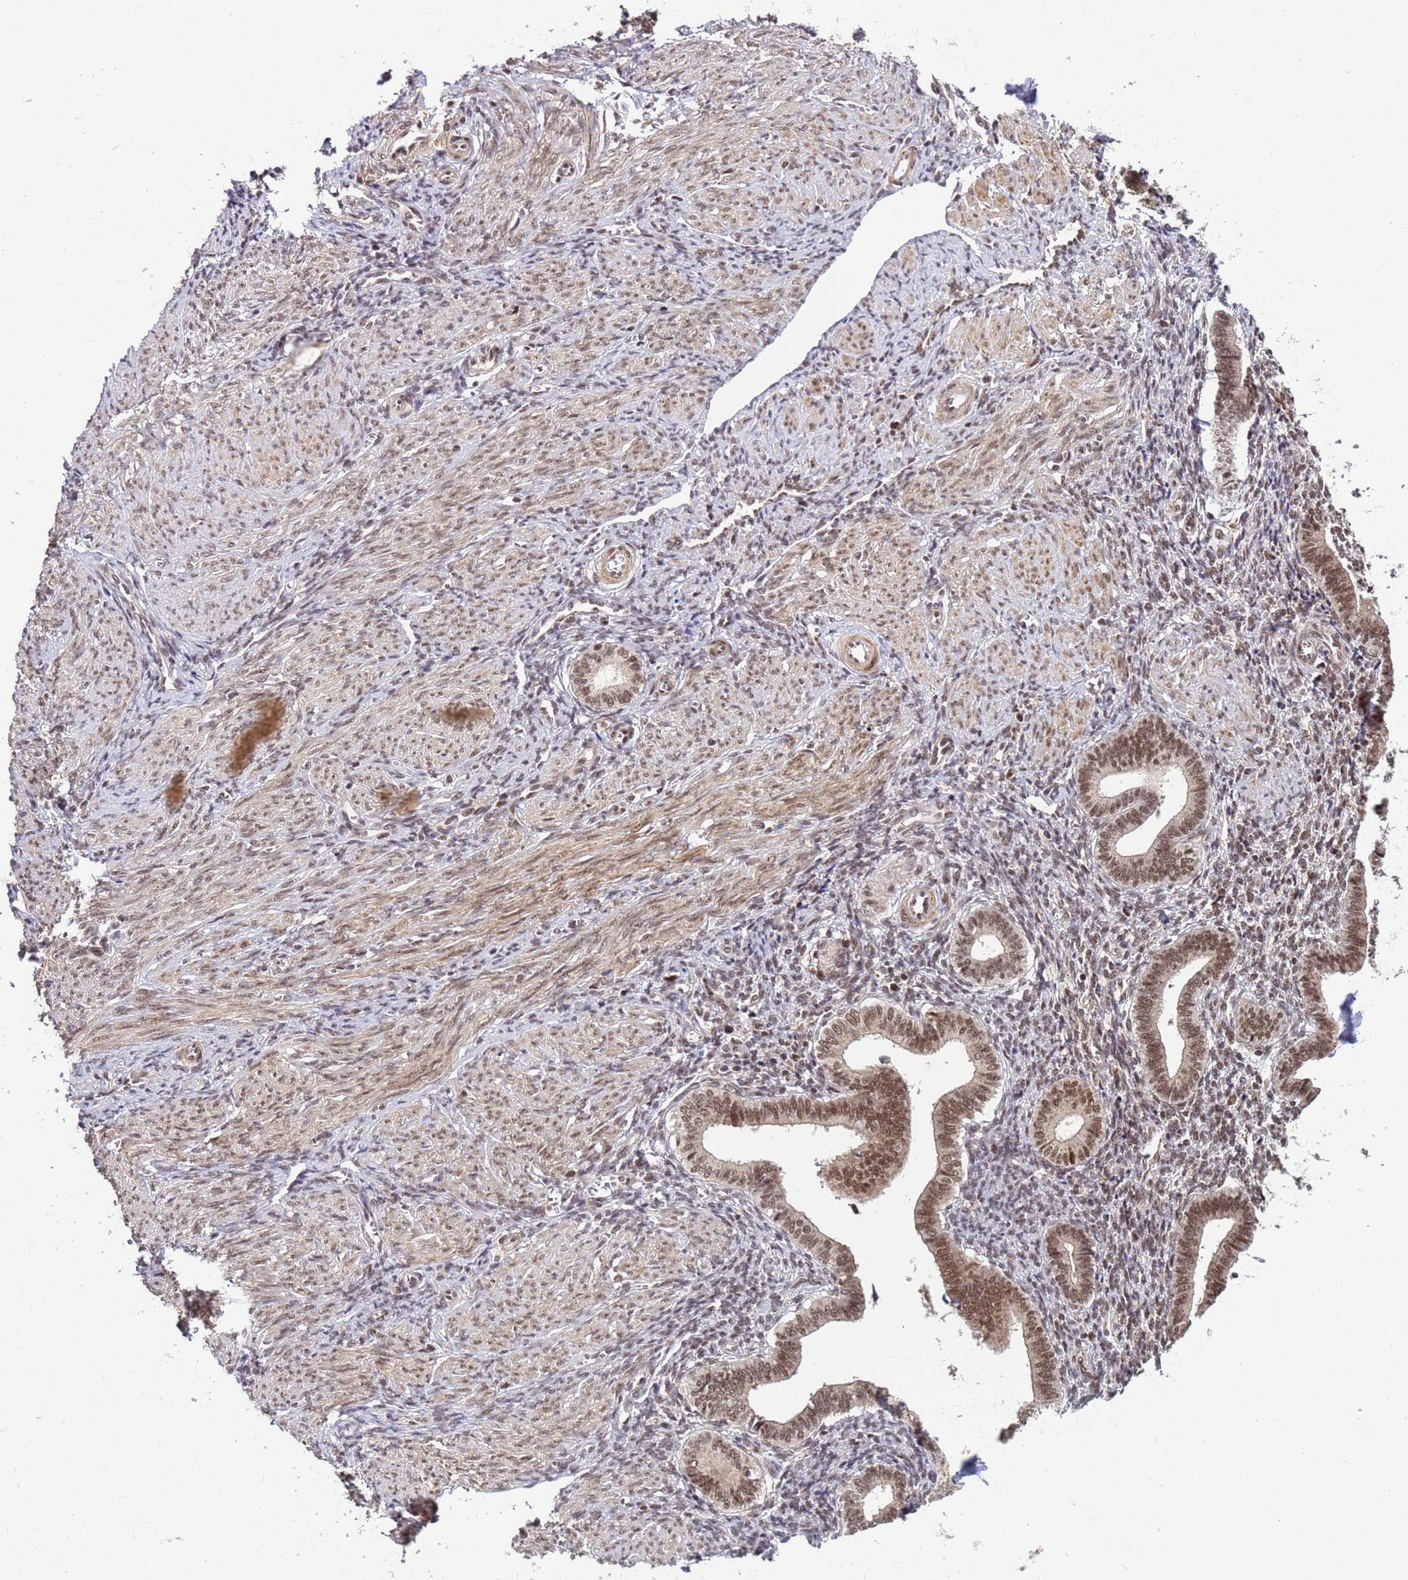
{"staining": {"intensity": "weak", "quantity": "25%-75%", "location": "nuclear"}, "tissue": "endometrium", "cell_type": "Cells in endometrial stroma", "image_type": "normal", "snomed": [{"axis": "morphology", "description": "Normal tissue, NOS"}, {"axis": "topography", "description": "Endometrium"}], "caption": "High-power microscopy captured an immunohistochemistry image of unremarkable endometrium, revealing weak nuclear expression in about 25%-75% of cells in endometrial stroma. Immunohistochemistry stains the protein in brown and the nuclei are stained blue.", "gene": "NCBP2", "patient": {"sex": "female", "age": 44}}